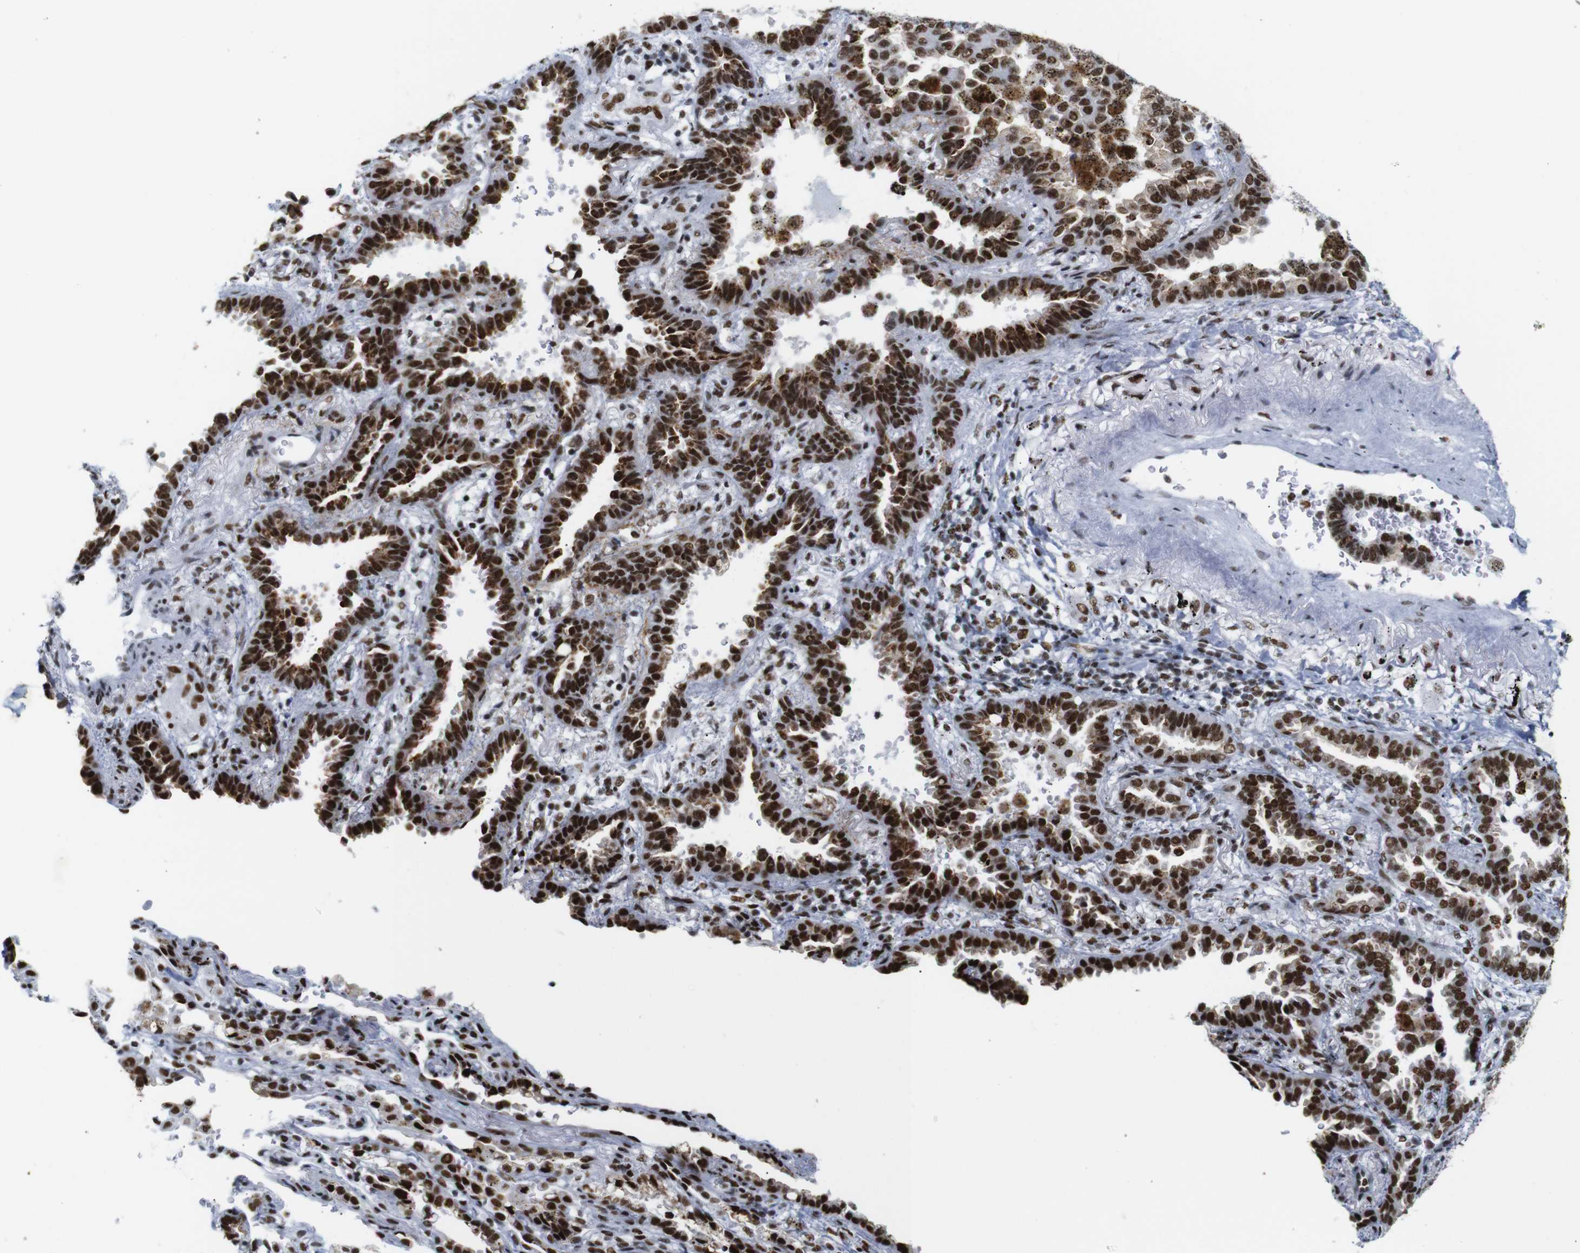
{"staining": {"intensity": "strong", "quantity": ">75%", "location": "nuclear"}, "tissue": "lung cancer", "cell_type": "Tumor cells", "image_type": "cancer", "snomed": [{"axis": "morphology", "description": "Normal tissue, NOS"}, {"axis": "morphology", "description": "Adenocarcinoma, NOS"}, {"axis": "topography", "description": "Lung"}], "caption": "Strong nuclear staining is present in about >75% of tumor cells in lung cancer (adenocarcinoma). Nuclei are stained in blue.", "gene": "TRA2B", "patient": {"sex": "male", "age": 59}}